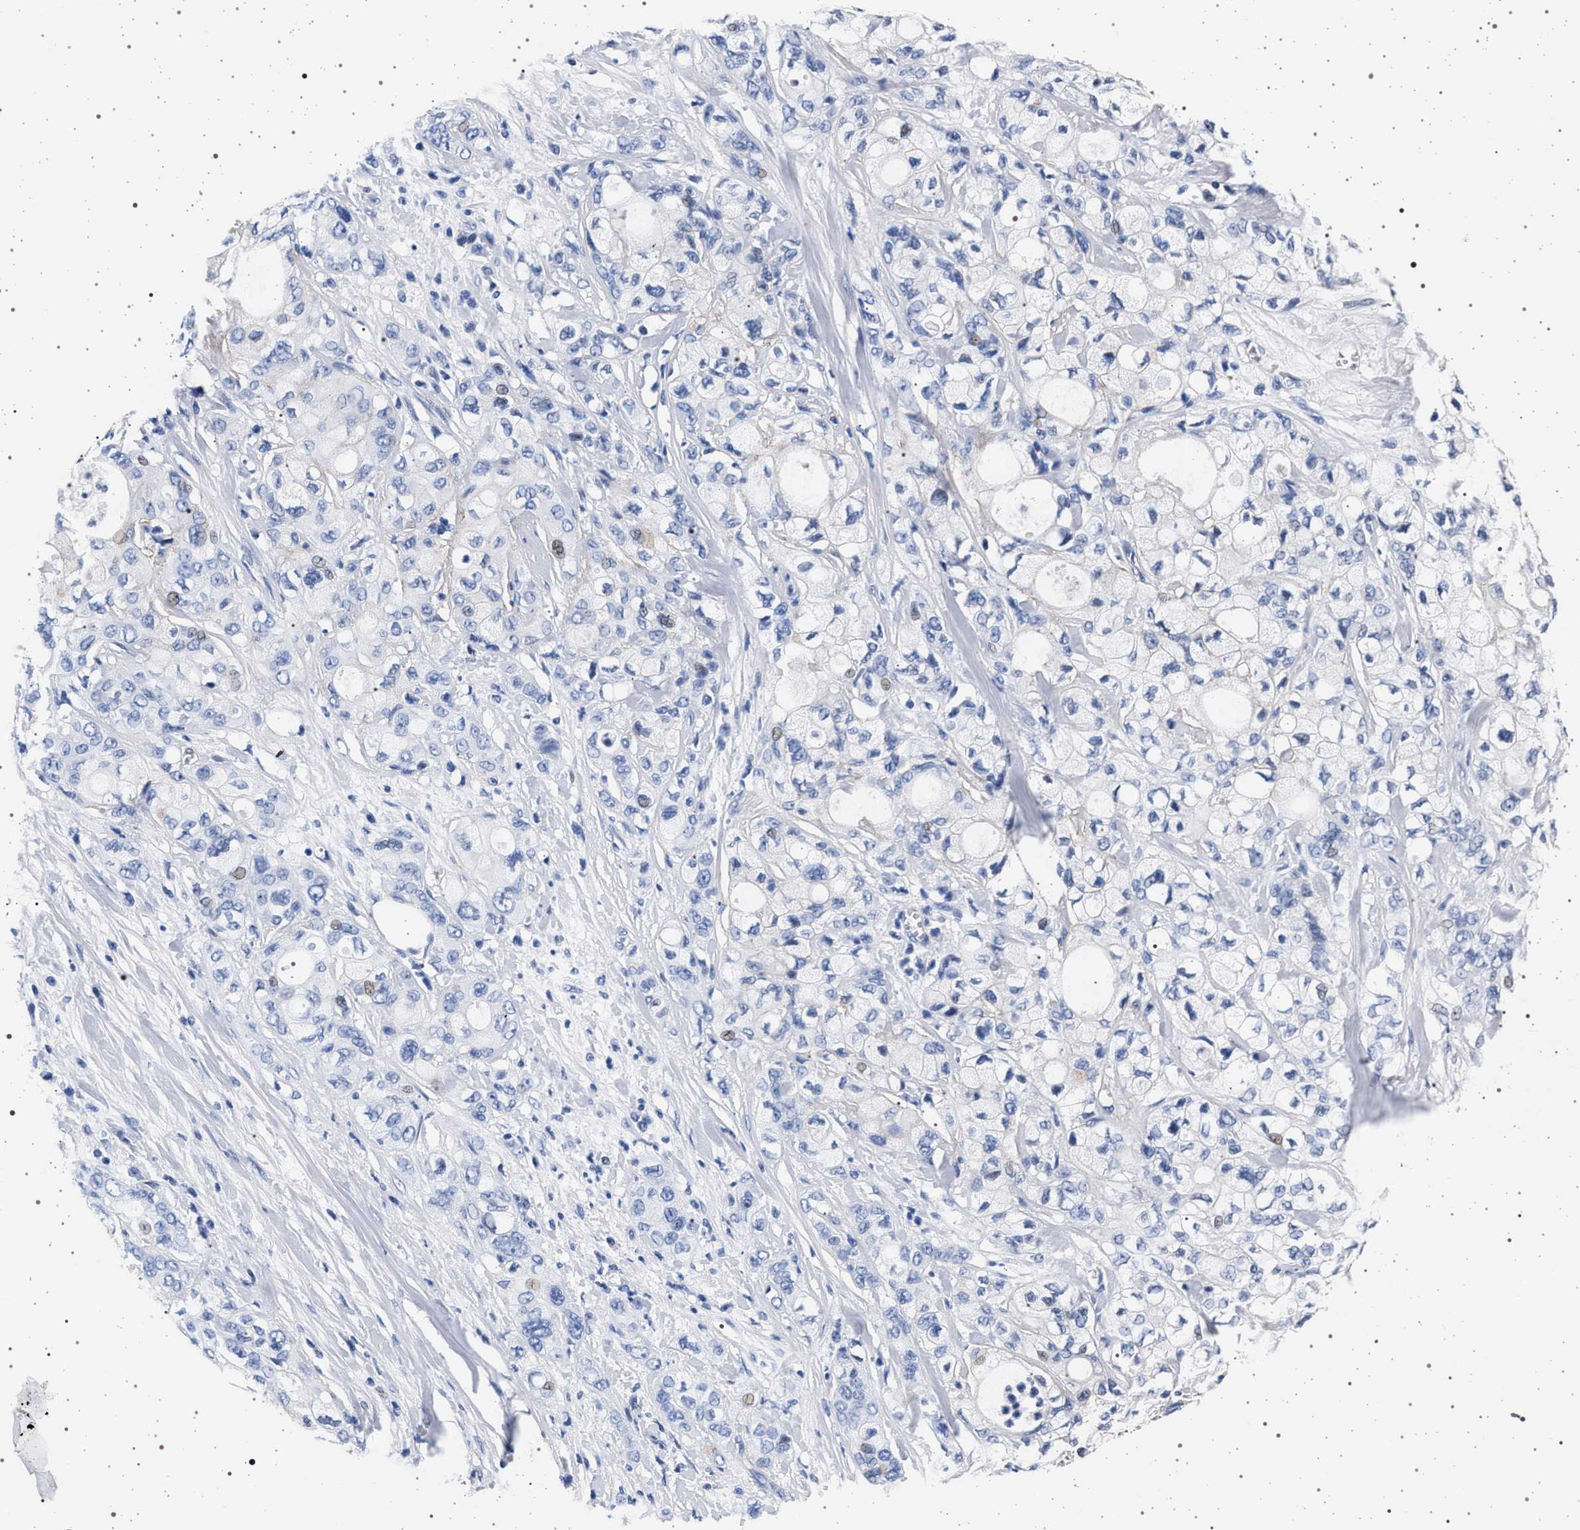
{"staining": {"intensity": "negative", "quantity": "none", "location": "none"}, "tissue": "pancreatic cancer", "cell_type": "Tumor cells", "image_type": "cancer", "snomed": [{"axis": "morphology", "description": "Adenocarcinoma, NOS"}, {"axis": "topography", "description": "Pancreas"}], "caption": "IHC micrograph of neoplastic tissue: human adenocarcinoma (pancreatic) stained with DAB shows no significant protein positivity in tumor cells. (Immunohistochemistry (ihc), brightfield microscopy, high magnification).", "gene": "SLC9A1", "patient": {"sex": "male", "age": 70}}